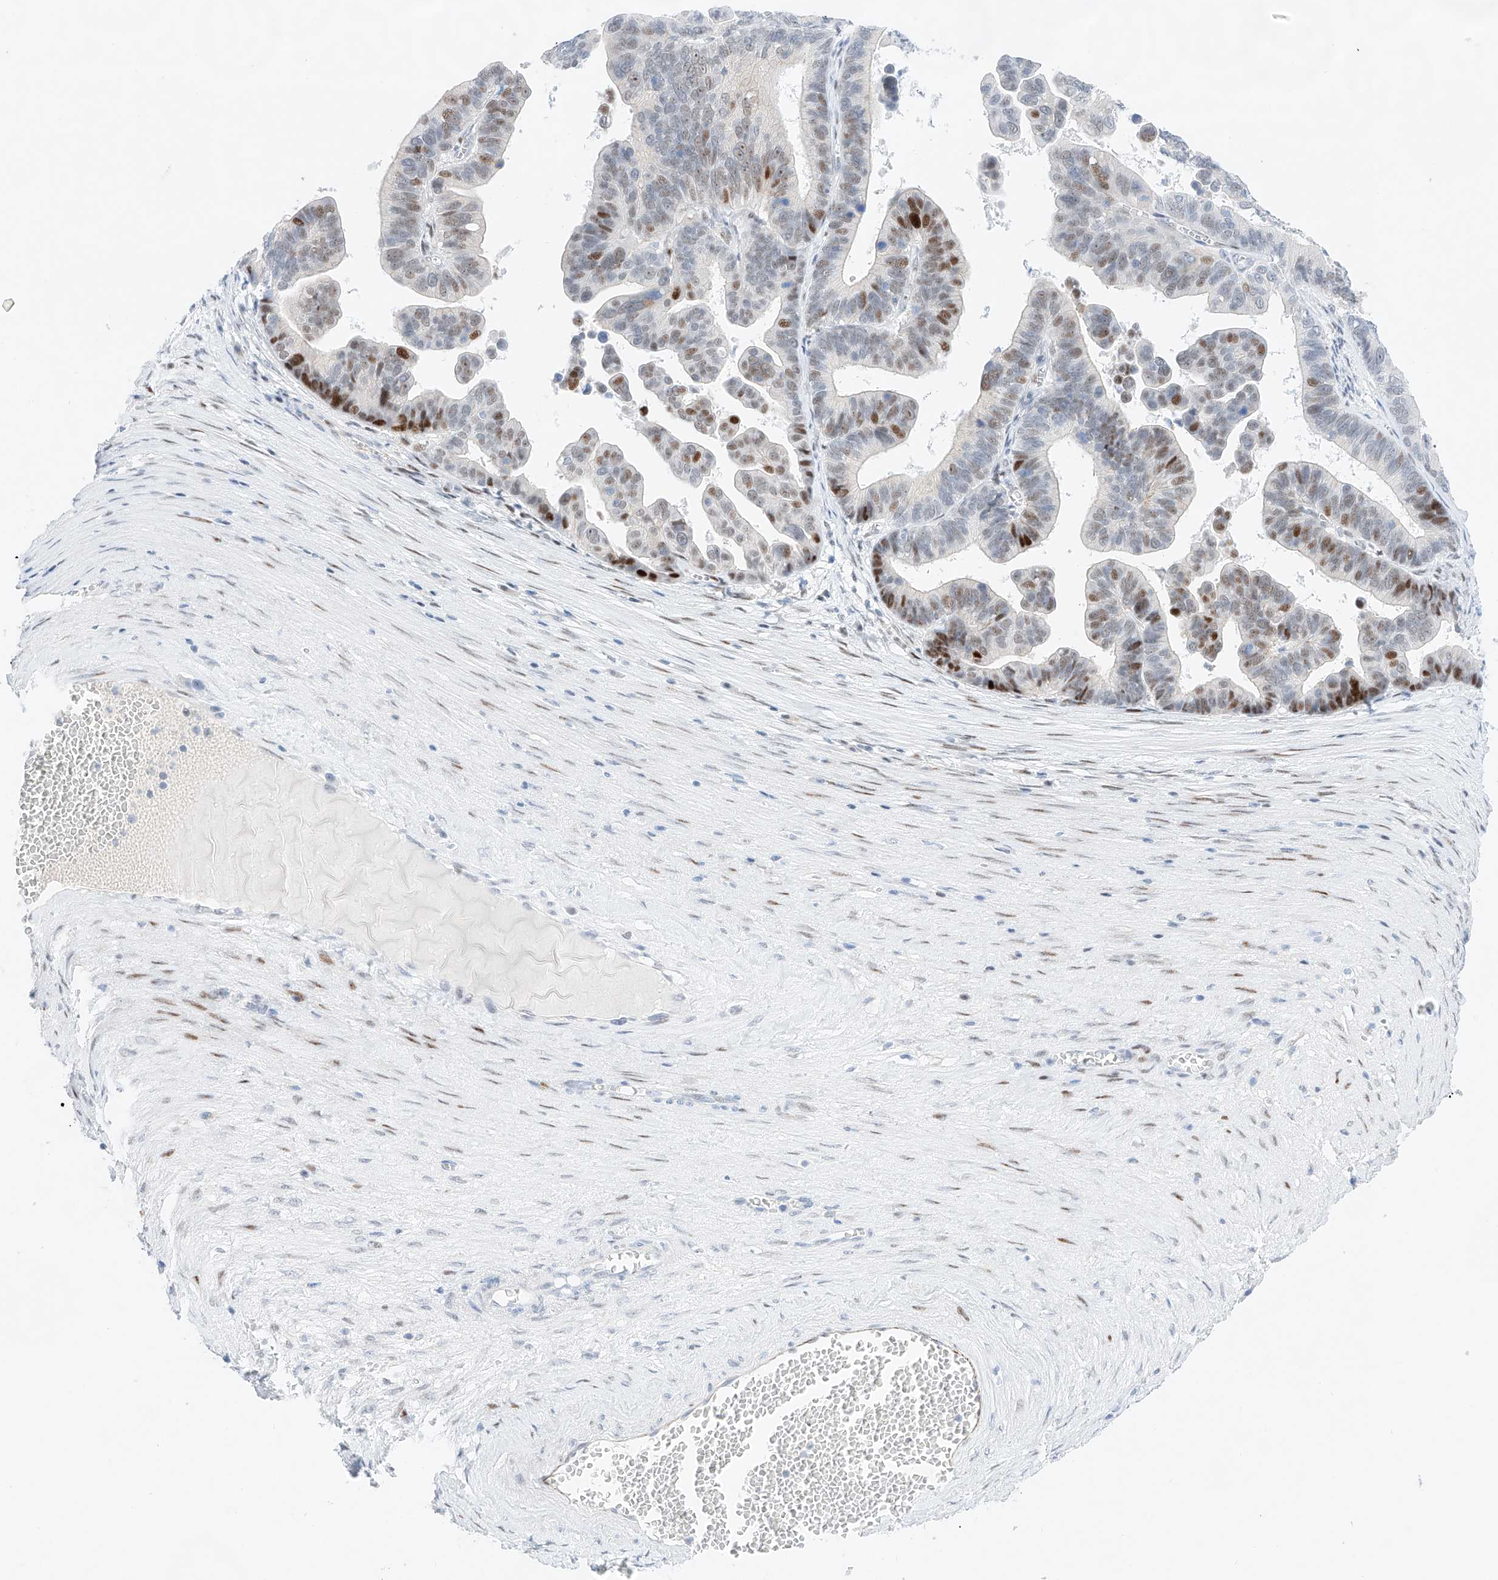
{"staining": {"intensity": "moderate", "quantity": "25%-75%", "location": "nuclear"}, "tissue": "ovarian cancer", "cell_type": "Tumor cells", "image_type": "cancer", "snomed": [{"axis": "morphology", "description": "Cystadenocarcinoma, serous, NOS"}, {"axis": "topography", "description": "Ovary"}], "caption": "Human ovarian cancer stained for a protein (brown) exhibits moderate nuclear positive expression in about 25%-75% of tumor cells.", "gene": "NT5C3B", "patient": {"sex": "female", "age": 56}}